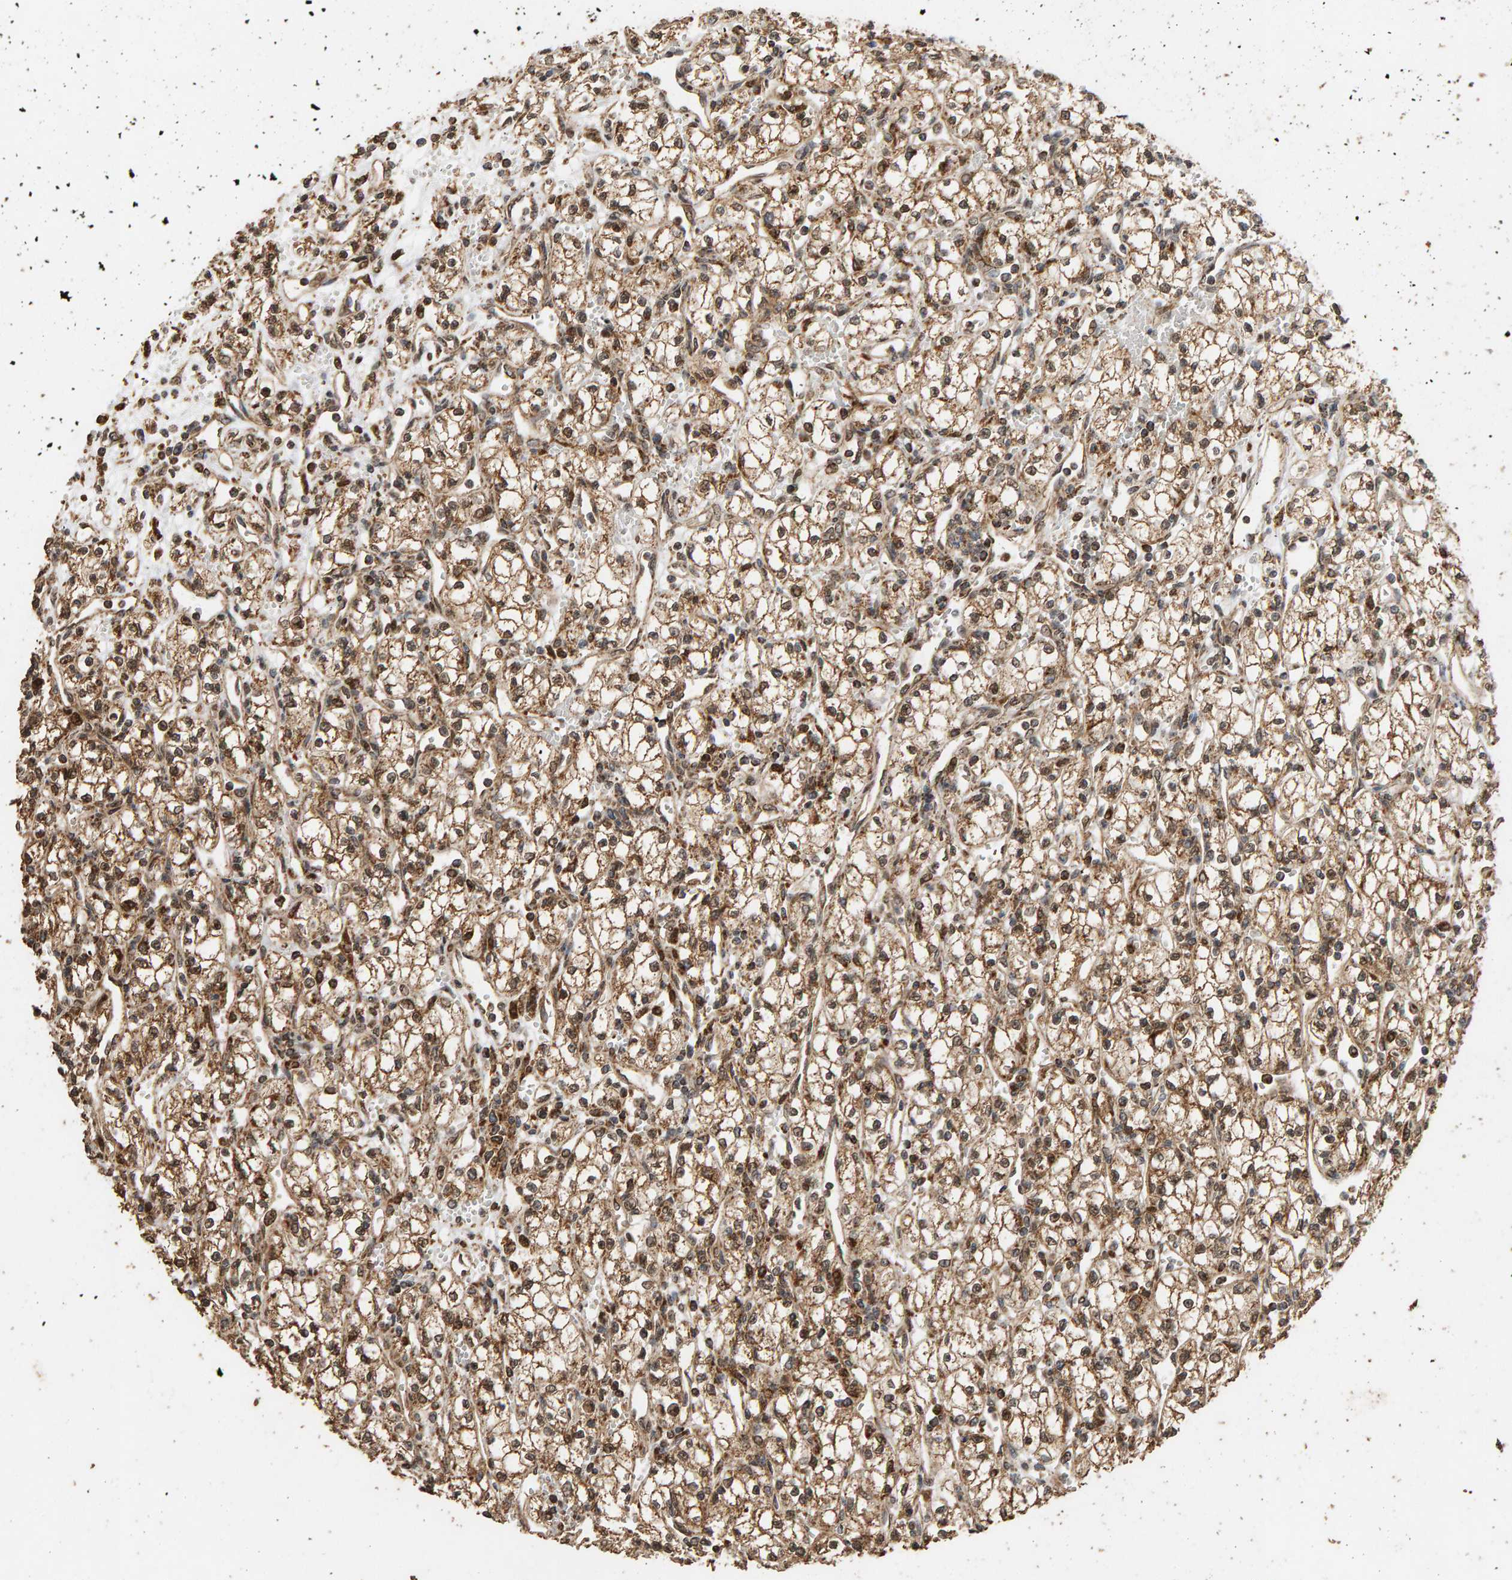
{"staining": {"intensity": "moderate", "quantity": ">75%", "location": "cytoplasmic/membranous,nuclear"}, "tissue": "renal cancer", "cell_type": "Tumor cells", "image_type": "cancer", "snomed": [{"axis": "morphology", "description": "Adenocarcinoma, NOS"}, {"axis": "topography", "description": "Kidney"}], "caption": "The histopathology image reveals staining of renal cancer (adenocarcinoma), revealing moderate cytoplasmic/membranous and nuclear protein expression (brown color) within tumor cells. (Stains: DAB (3,3'-diaminobenzidine) in brown, nuclei in blue, Microscopy: brightfield microscopy at high magnification).", "gene": "GSTK1", "patient": {"sex": "male", "age": 59}}